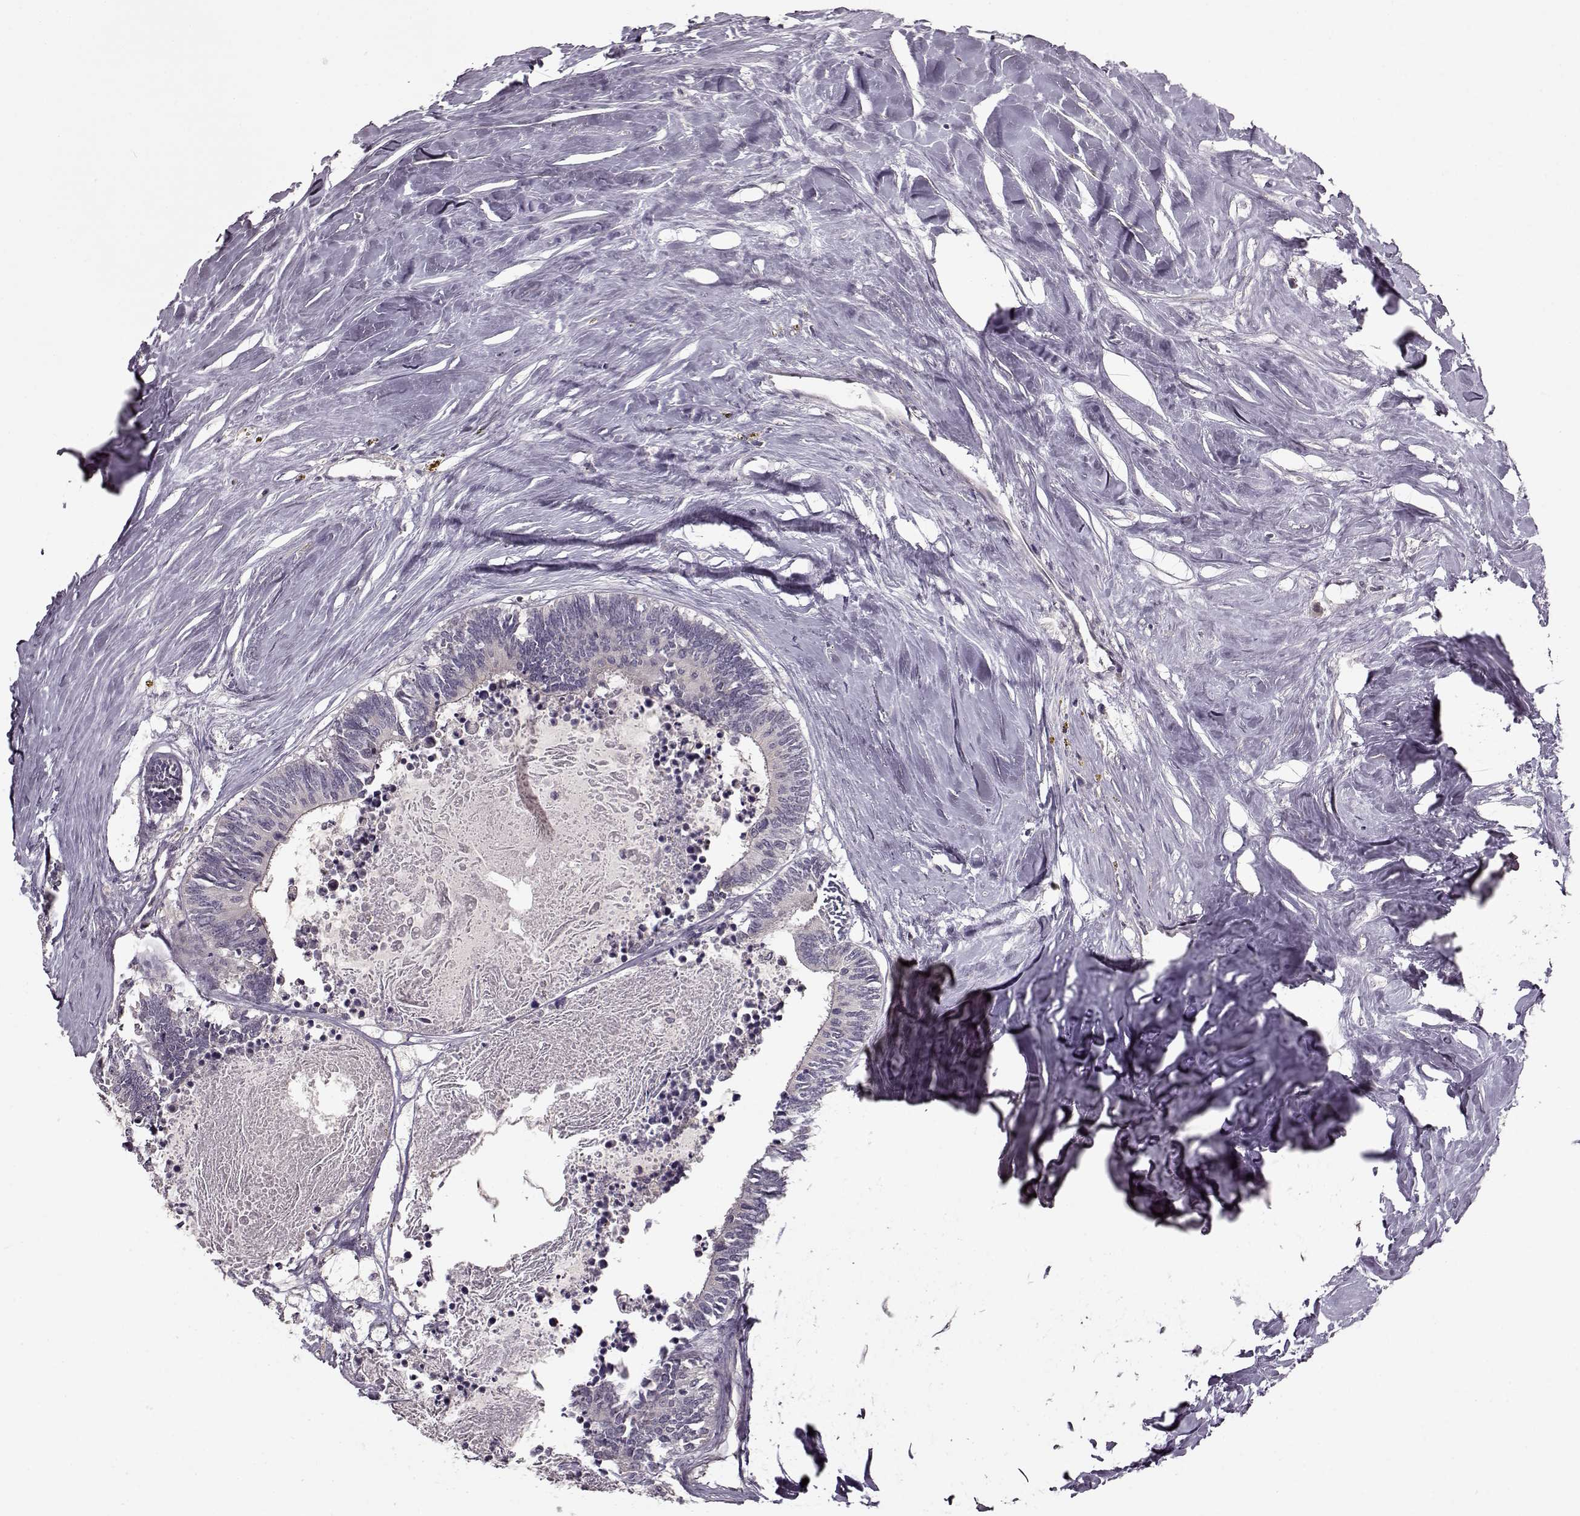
{"staining": {"intensity": "negative", "quantity": "none", "location": "none"}, "tissue": "colorectal cancer", "cell_type": "Tumor cells", "image_type": "cancer", "snomed": [{"axis": "morphology", "description": "Adenocarcinoma, NOS"}, {"axis": "topography", "description": "Colon"}, {"axis": "topography", "description": "Rectum"}], "caption": "Colorectal cancer (adenocarcinoma) was stained to show a protein in brown. There is no significant staining in tumor cells. The staining is performed using DAB brown chromogen with nuclei counter-stained in using hematoxylin.", "gene": "SLAIN2", "patient": {"sex": "male", "age": 57}}